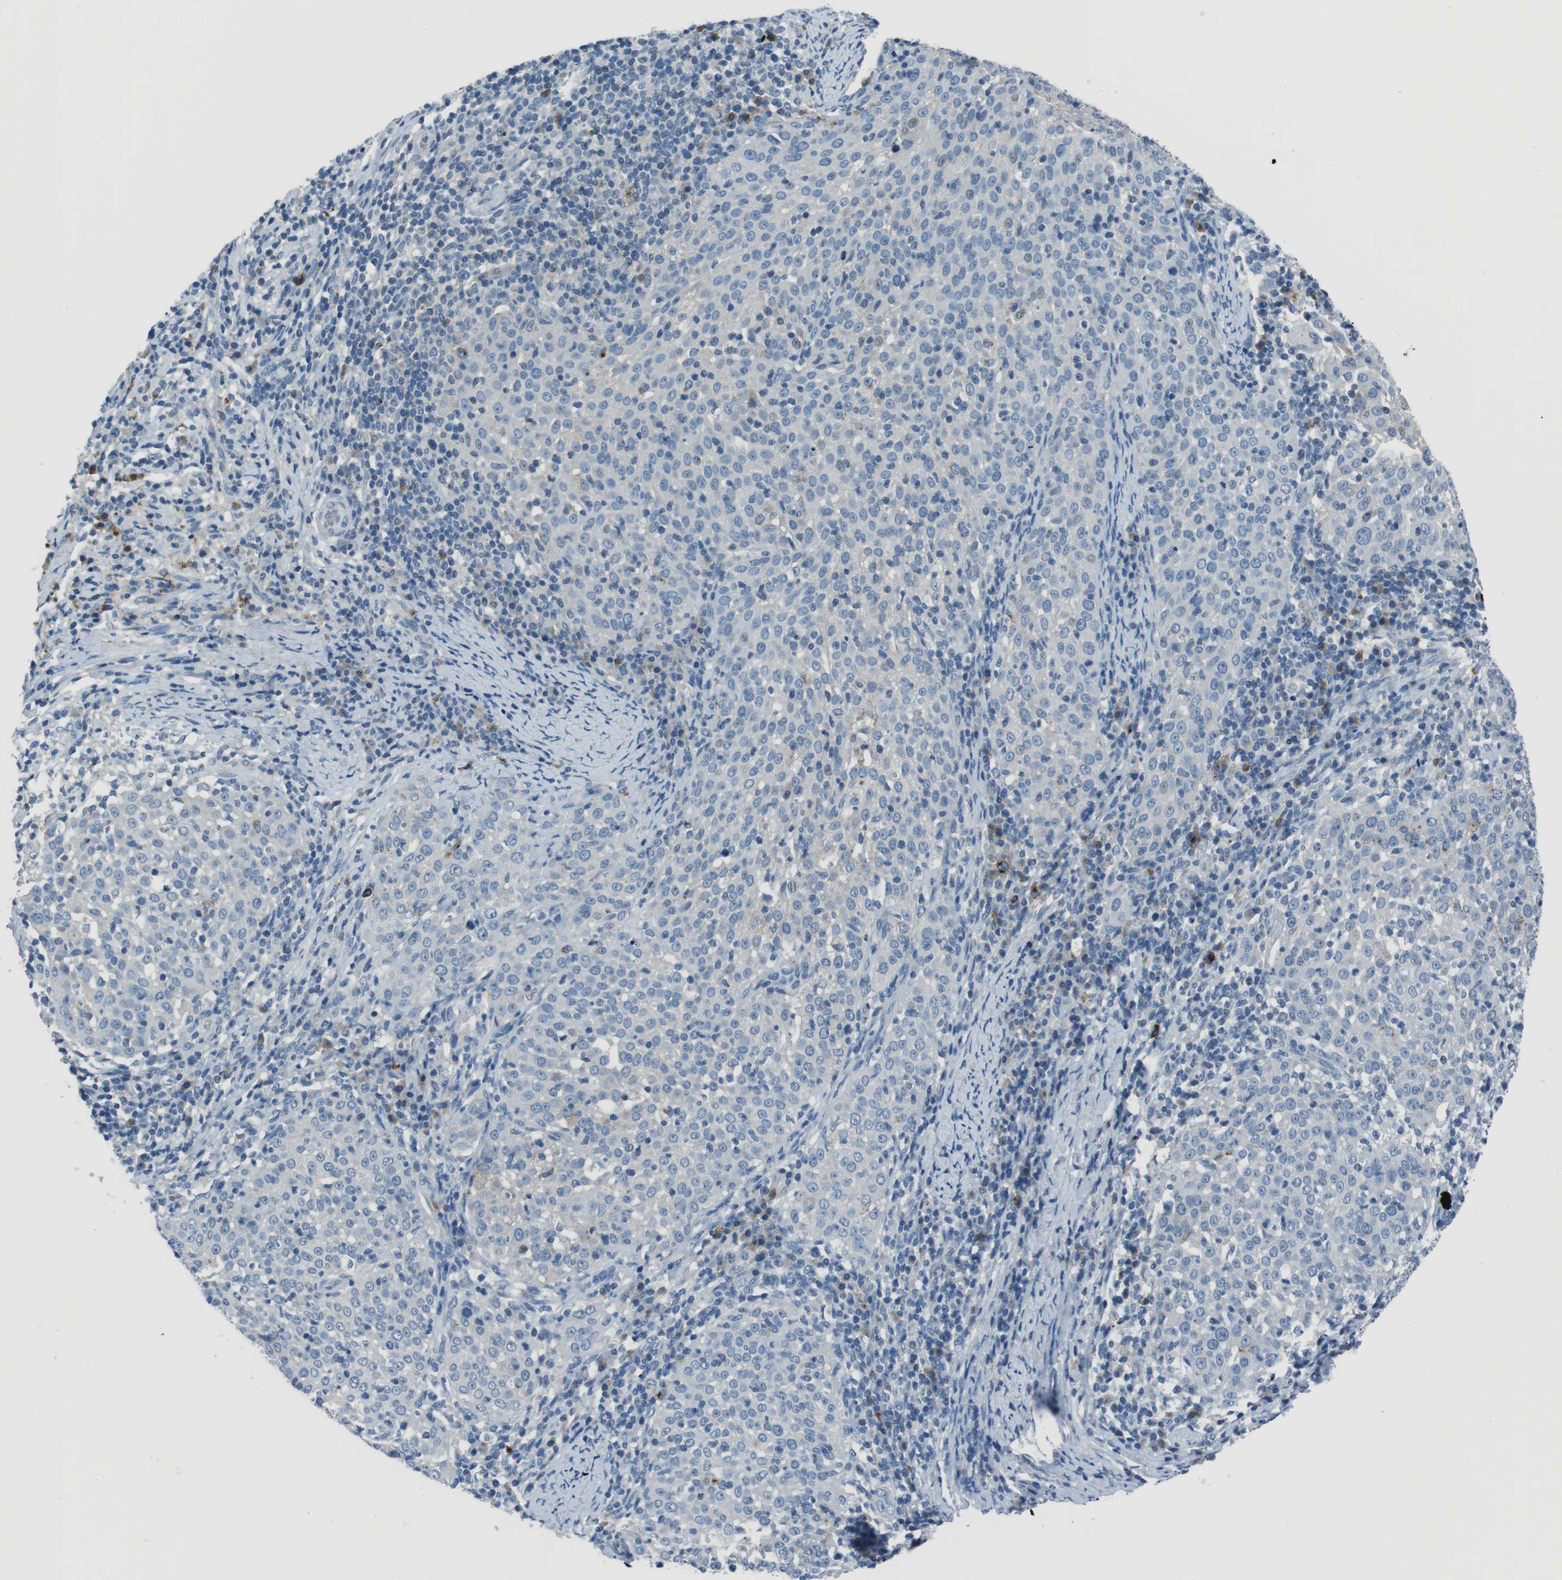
{"staining": {"intensity": "negative", "quantity": "none", "location": "none"}, "tissue": "cervical cancer", "cell_type": "Tumor cells", "image_type": "cancer", "snomed": [{"axis": "morphology", "description": "Squamous cell carcinoma, NOS"}, {"axis": "topography", "description": "Cervix"}], "caption": "There is no significant positivity in tumor cells of cervical cancer (squamous cell carcinoma). (DAB (3,3'-diaminobenzidine) immunohistochemistry (IHC) with hematoxylin counter stain).", "gene": "ST6GAL1", "patient": {"sex": "female", "age": 51}}